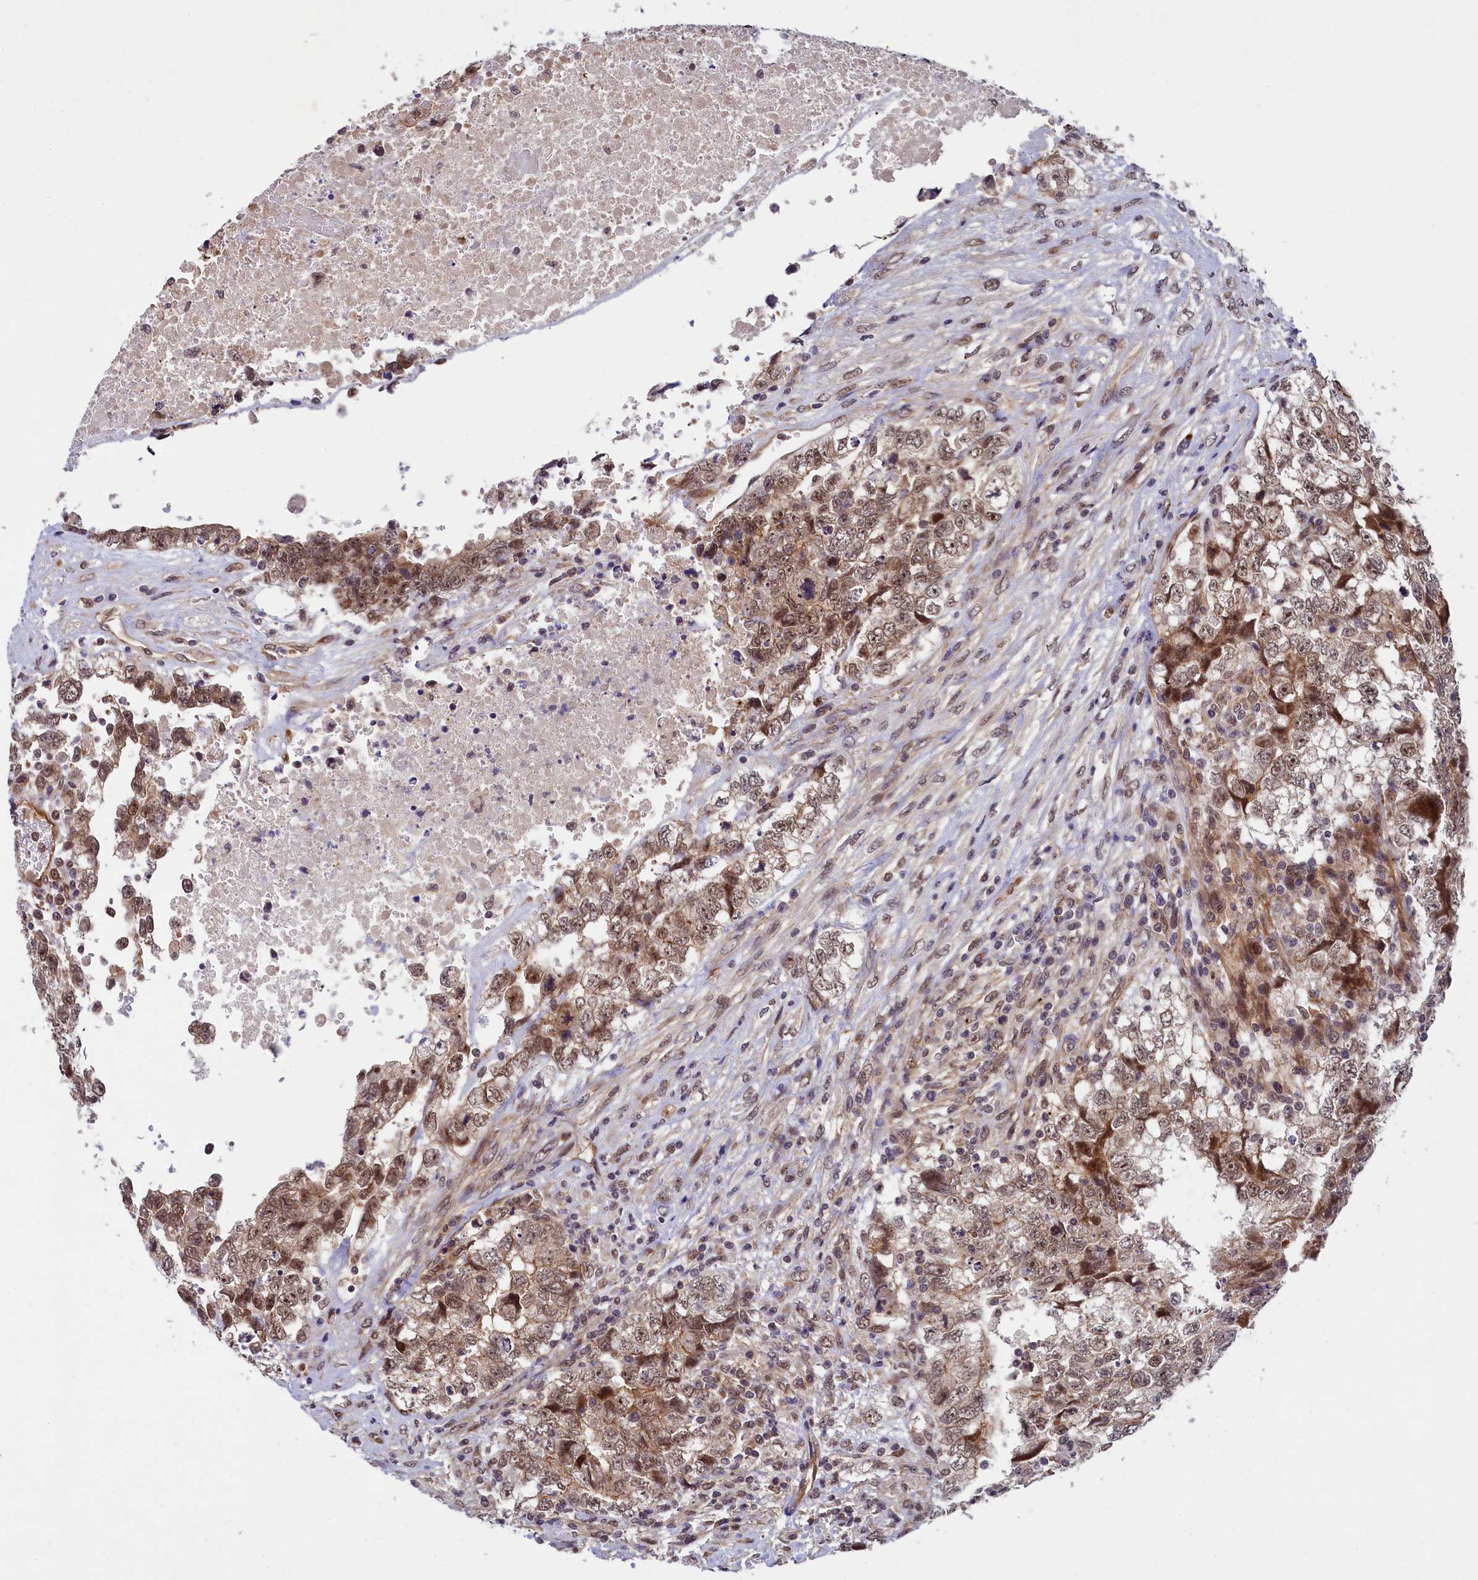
{"staining": {"intensity": "weak", "quantity": ">75%", "location": "cytoplasmic/membranous,nuclear"}, "tissue": "testis cancer", "cell_type": "Tumor cells", "image_type": "cancer", "snomed": [{"axis": "morphology", "description": "Carcinoma, Embryonal, NOS"}, {"axis": "topography", "description": "Testis"}], "caption": "Weak cytoplasmic/membranous and nuclear staining for a protein is appreciated in approximately >75% of tumor cells of testis embryonal carcinoma using IHC.", "gene": "ARL14EP", "patient": {"sex": "male", "age": 37}}